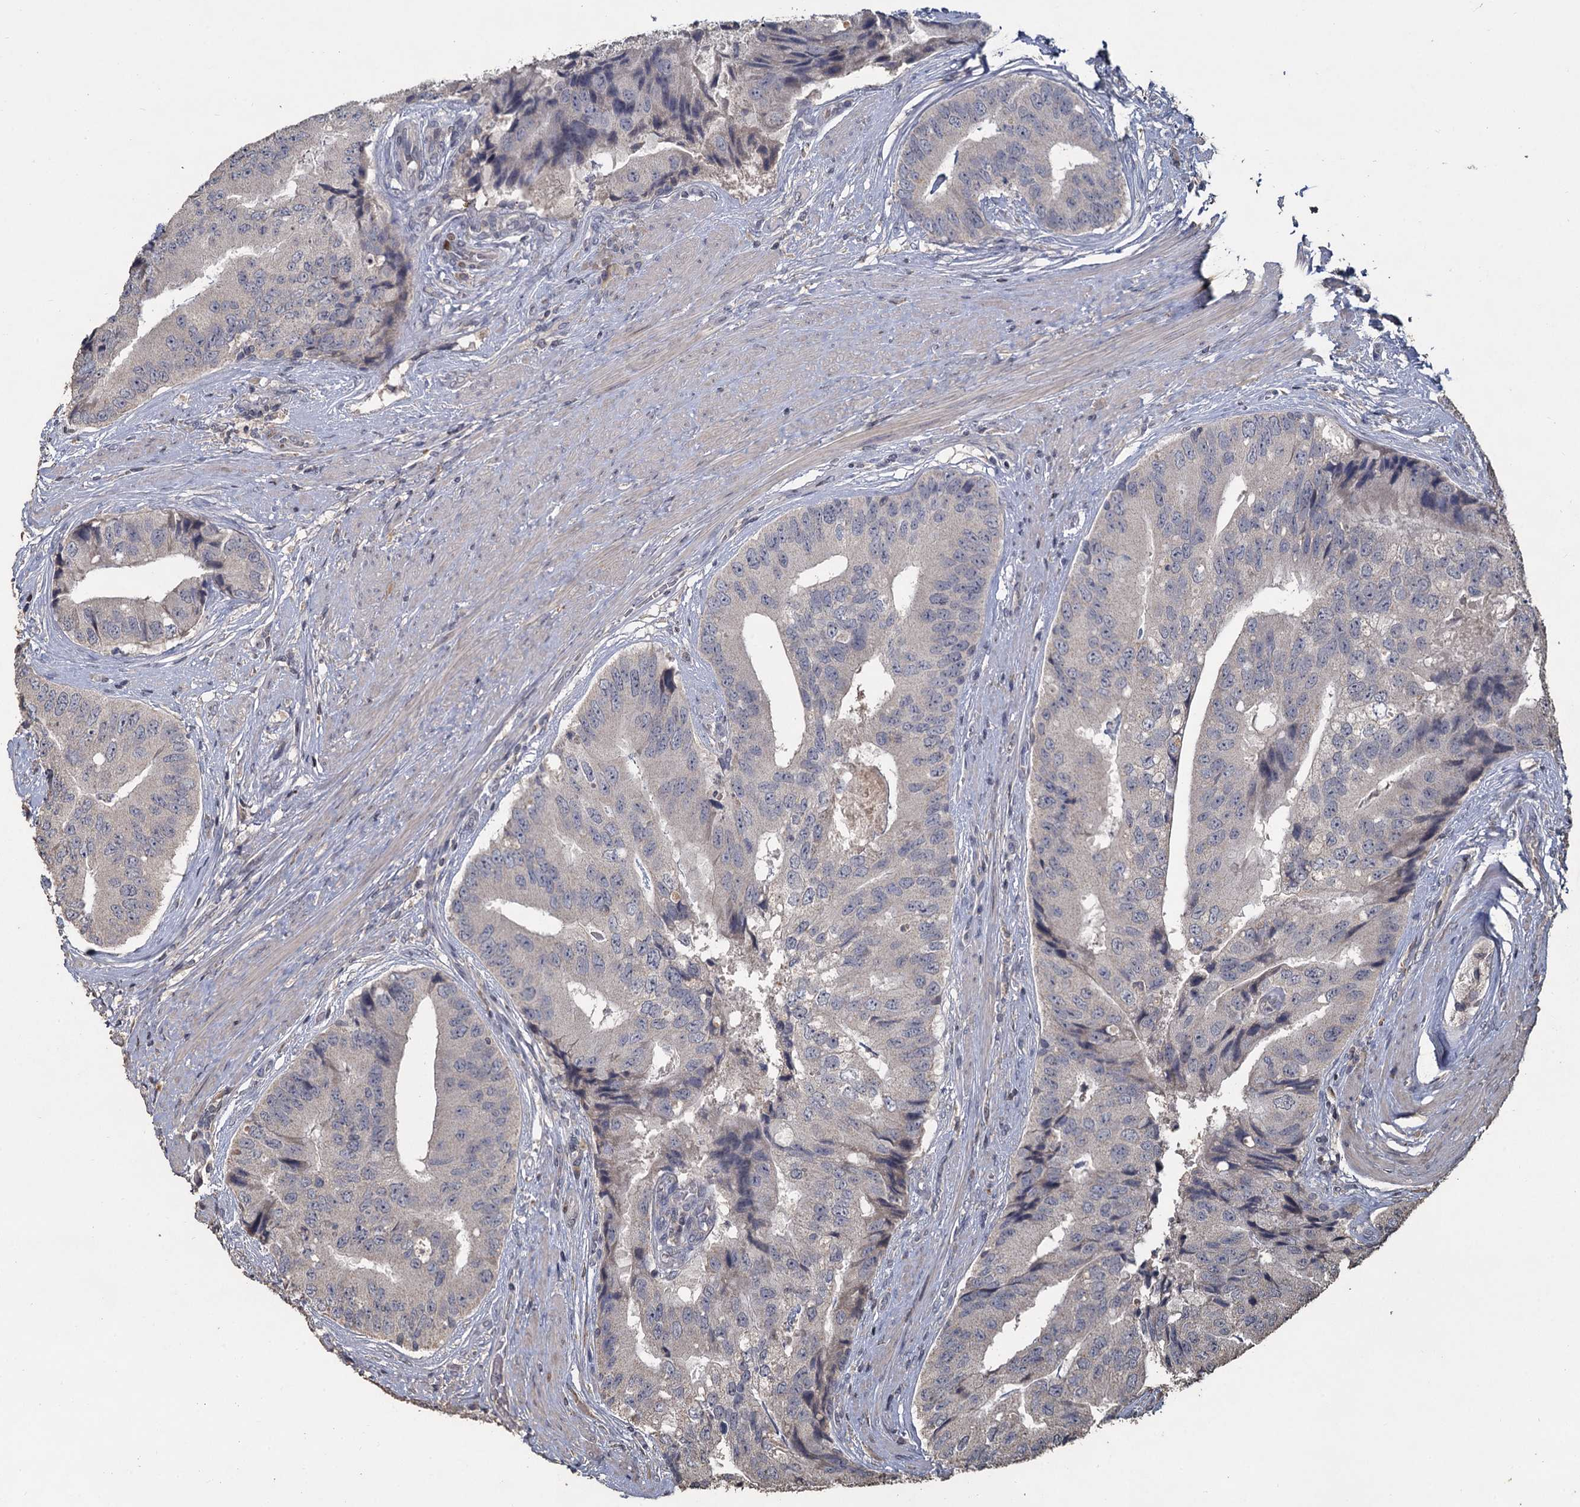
{"staining": {"intensity": "negative", "quantity": "none", "location": "none"}, "tissue": "prostate cancer", "cell_type": "Tumor cells", "image_type": "cancer", "snomed": [{"axis": "morphology", "description": "Adenocarcinoma, High grade"}, {"axis": "topography", "description": "Prostate"}], "caption": "This is a histopathology image of immunohistochemistry staining of prostate cancer, which shows no staining in tumor cells.", "gene": "CCDC61", "patient": {"sex": "male", "age": 70}}